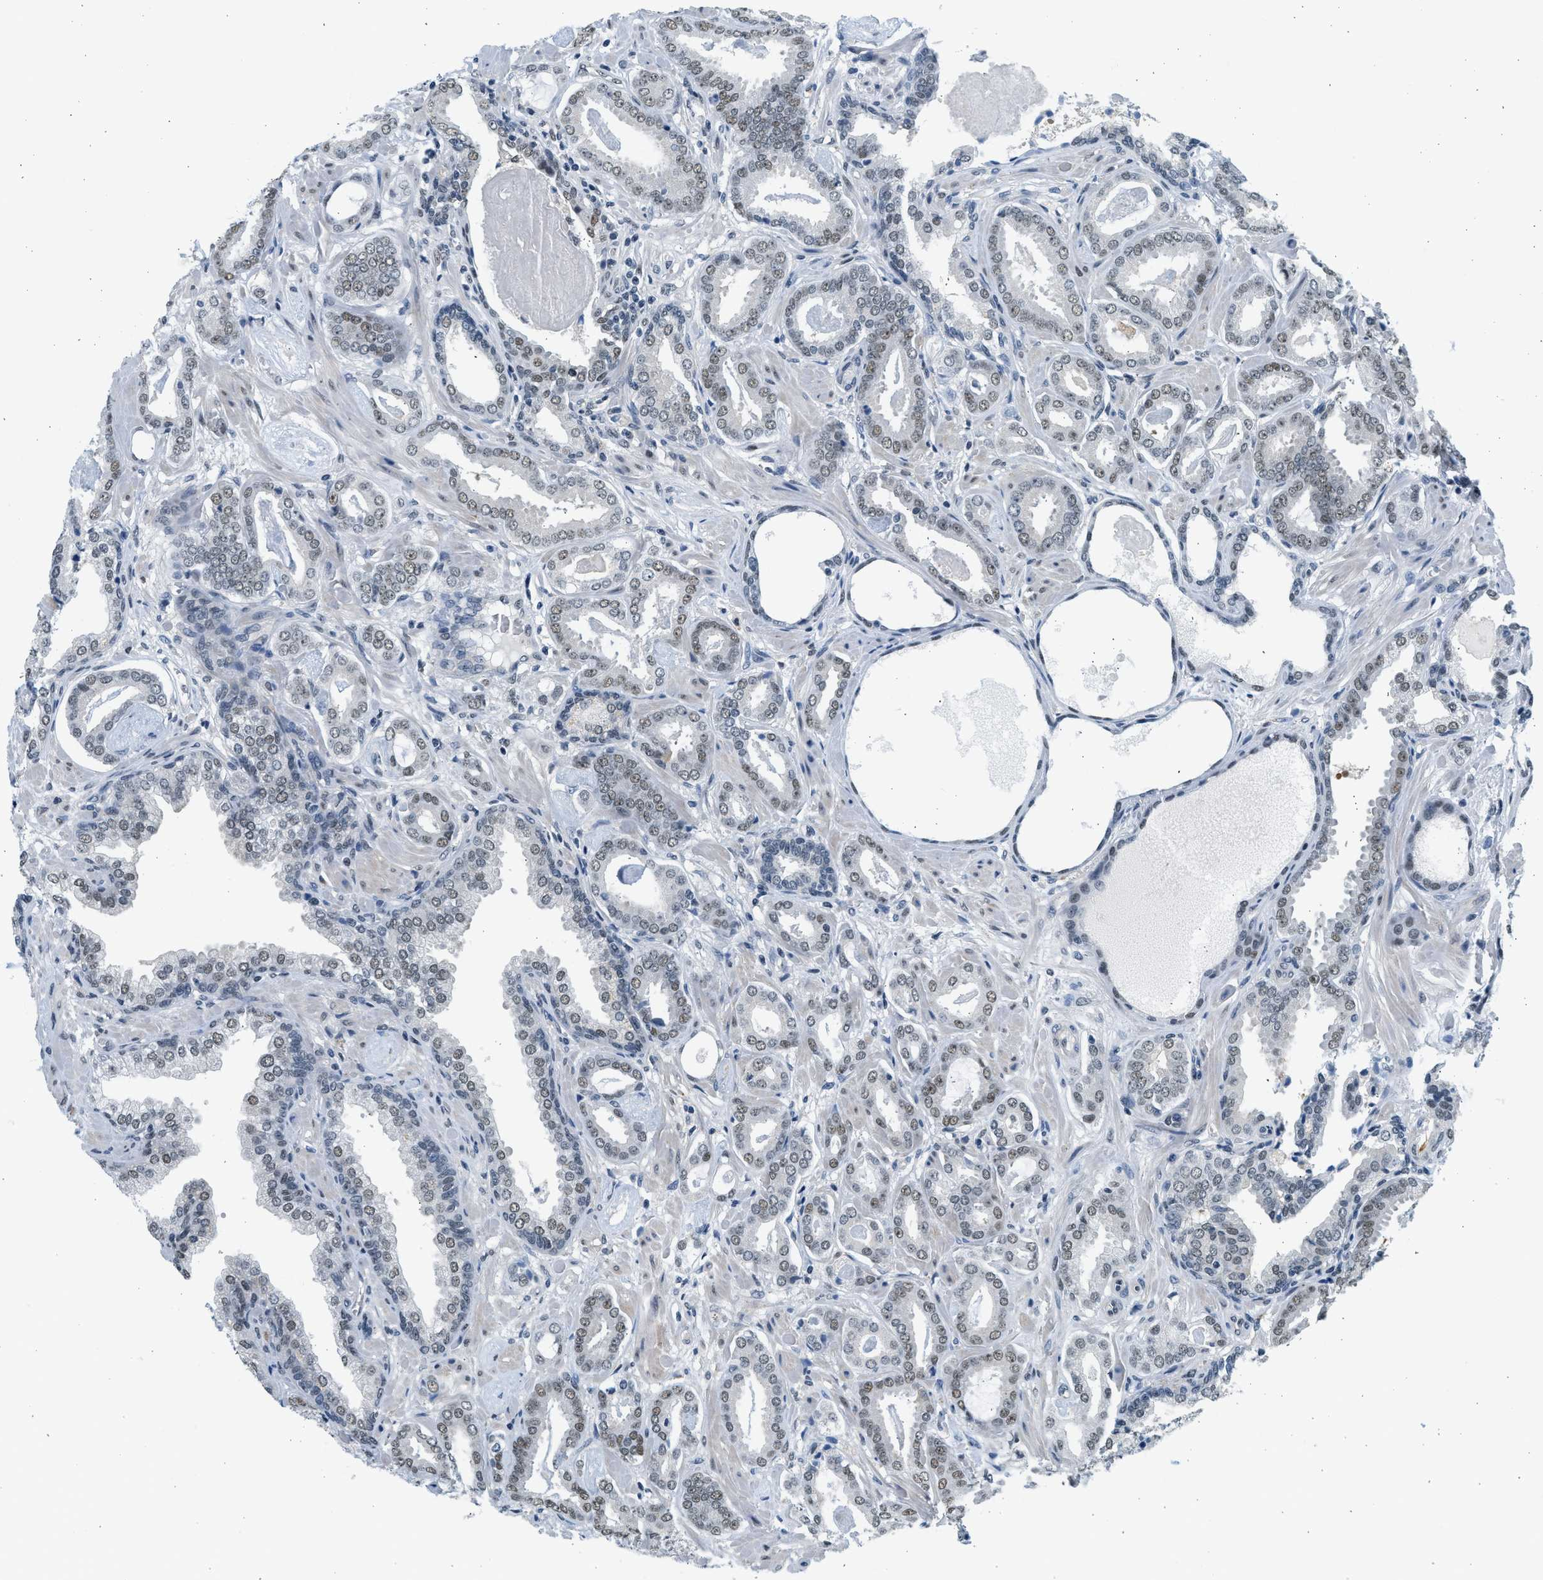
{"staining": {"intensity": "weak", "quantity": "25%-75%", "location": "nuclear"}, "tissue": "prostate cancer", "cell_type": "Tumor cells", "image_type": "cancer", "snomed": [{"axis": "morphology", "description": "Adenocarcinoma, Low grade"}, {"axis": "topography", "description": "Prostate"}], "caption": "Weak nuclear expression for a protein is present in about 25%-75% of tumor cells of prostate cancer using IHC.", "gene": "HIPK1", "patient": {"sex": "male", "age": 53}}